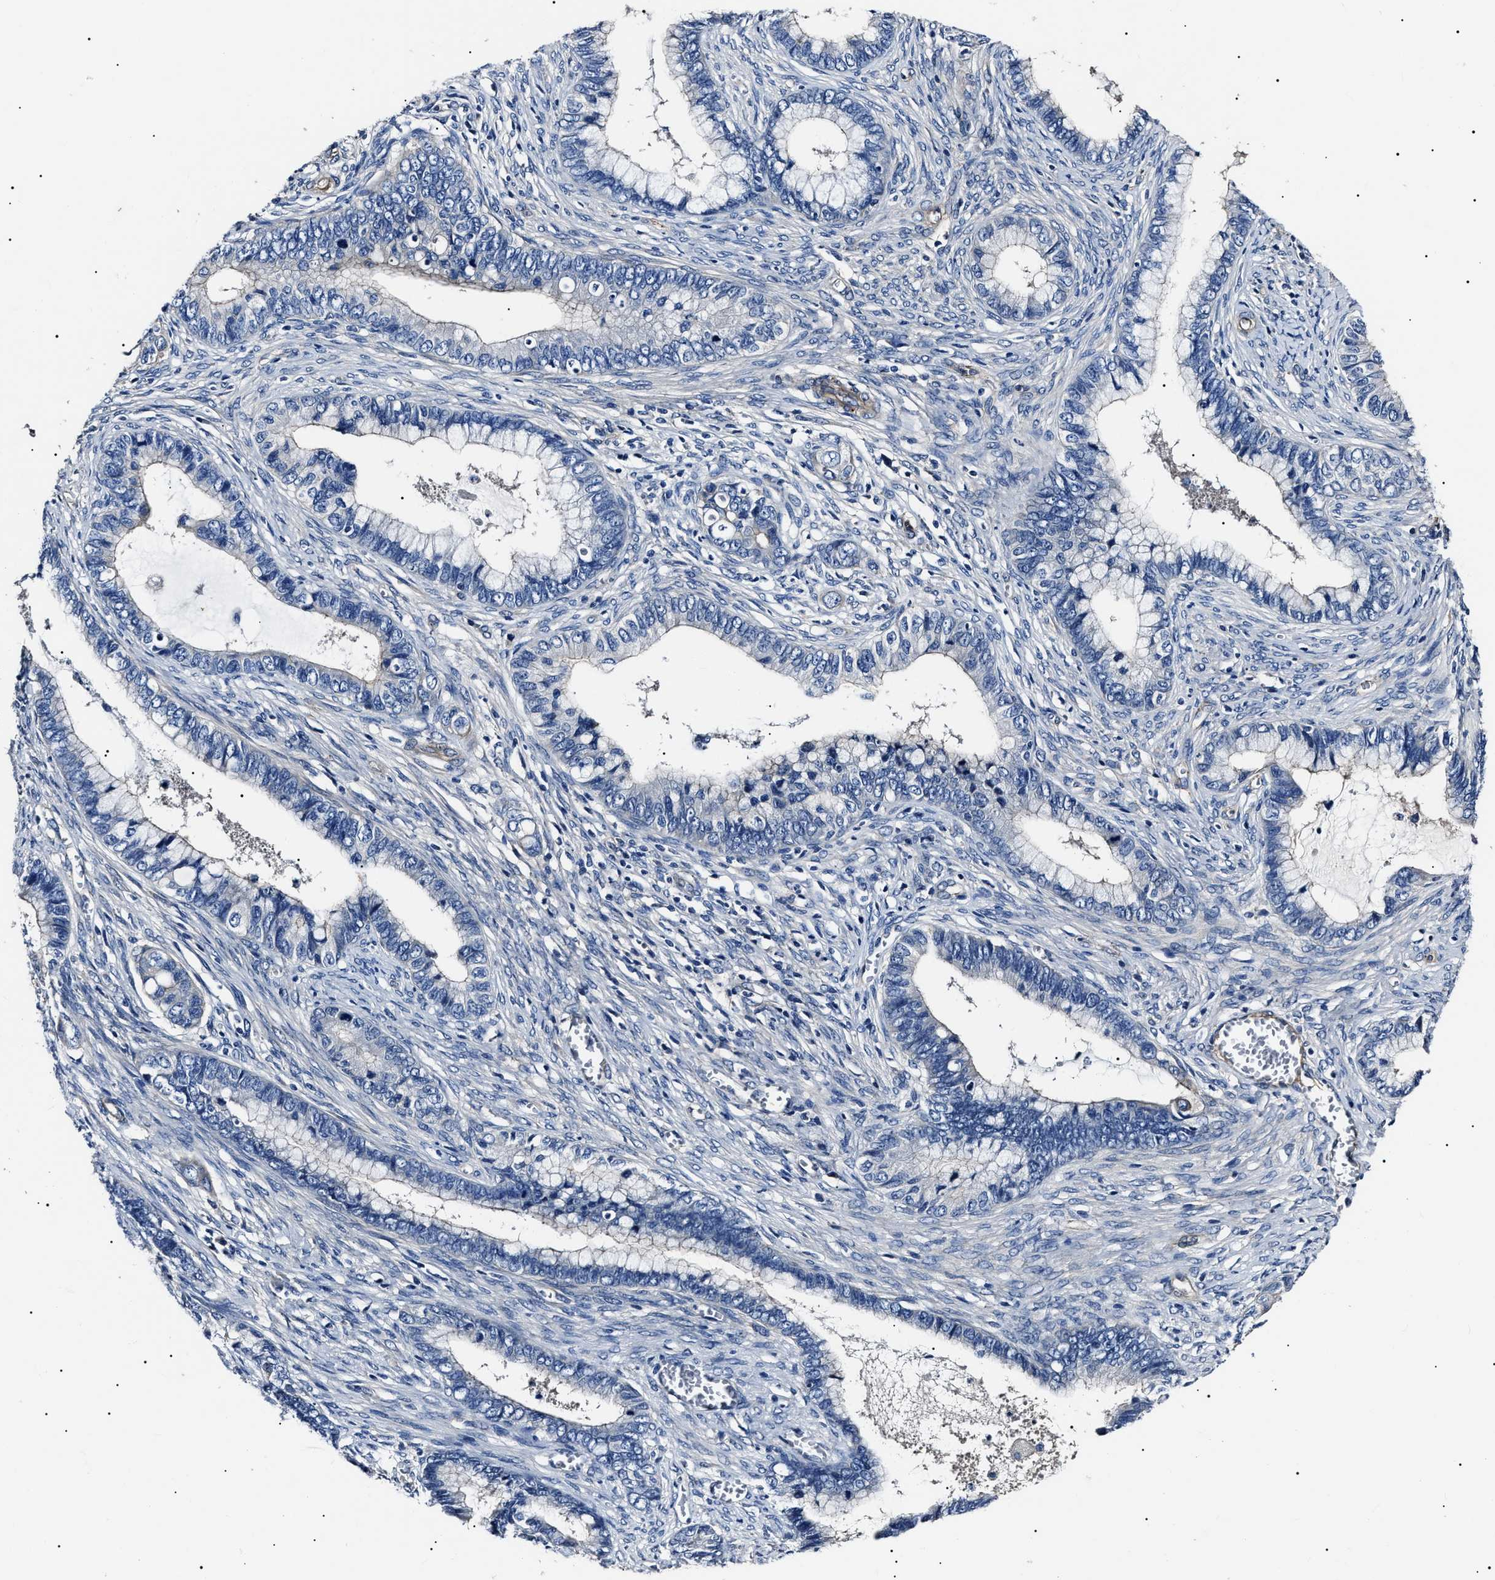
{"staining": {"intensity": "negative", "quantity": "none", "location": "none"}, "tissue": "cervical cancer", "cell_type": "Tumor cells", "image_type": "cancer", "snomed": [{"axis": "morphology", "description": "Adenocarcinoma, NOS"}, {"axis": "topography", "description": "Cervix"}], "caption": "Micrograph shows no significant protein staining in tumor cells of adenocarcinoma (cervical).", "gene": "KLHL42", "patient": {"sex": "female", "age": 44}}